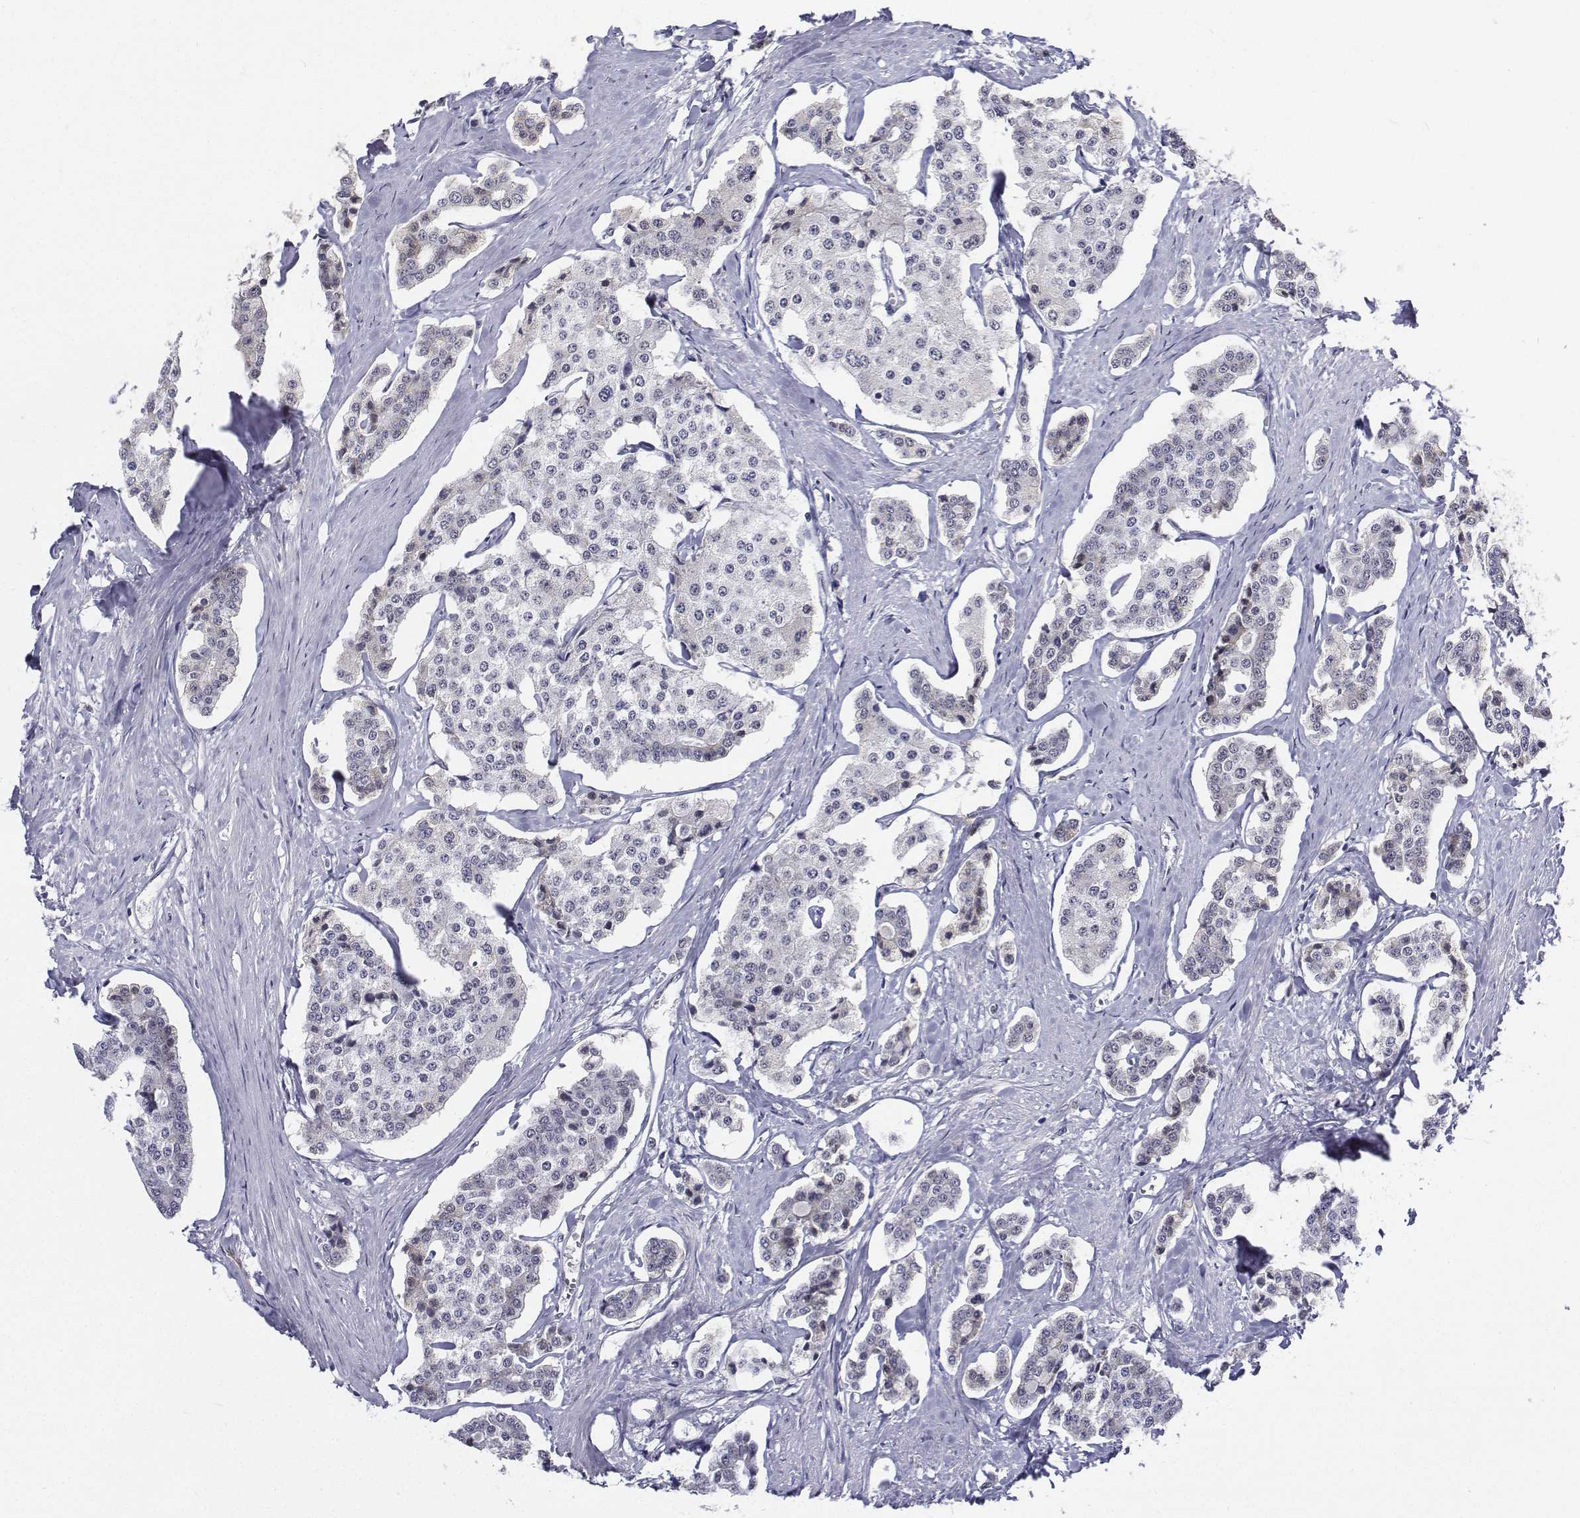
{"staining": {"intensity": "negative", "quantity": "none", "location": "none"}, "tissue": "carcinoid", "cell_type": "Tumor cells", "image_type": "cancer", "snomed": [{"axis": "morphology", "description": "Carcinoid, malignant, NOS"}, {"axis": "topography", "description": "Small intestine"}], "caption": "High power microscopy photomicrograph of an immunohistochemistry micrograph of malignant carcinoid, revealing no significant expression in tumor cells.", "gene": "ATRX", "patient": {"sex": "female", "age": 65}}